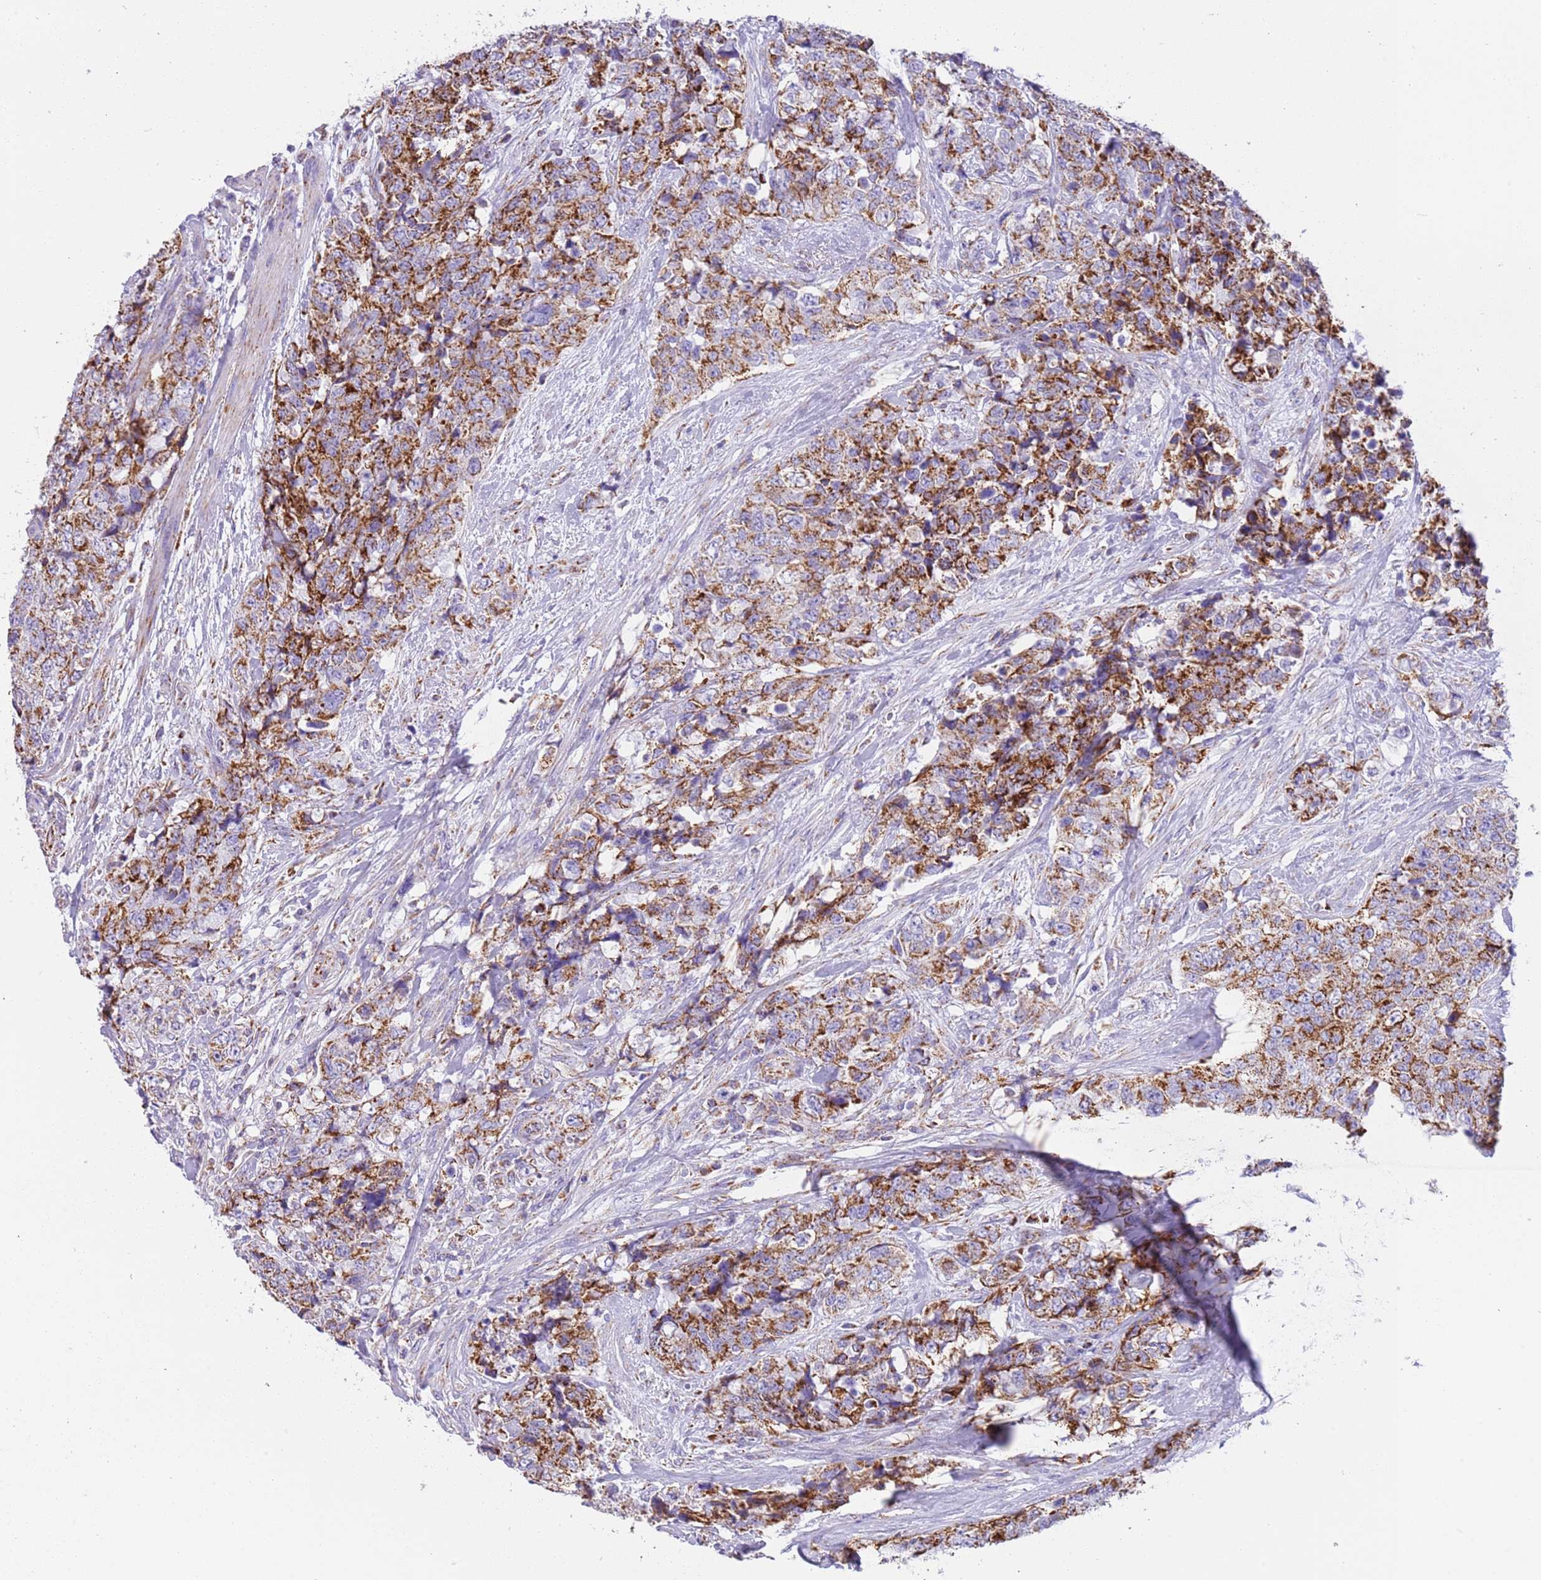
{"staining": {"intensity": "strong", "quantity": ">75%", "location": "cytoplasmic/membranous"}, "tissue": "urothelial cancer", "cell_type": "Tumor cells", "image_type": "cancer", "snomed": [{"axis": "morphology", "description": "Urothelial carcinoma, High grade"}, {"axis": "topography", "description": "Urinary bladder"}], "caption": "Approximately >75% of tumor cells in high-grade urothelial carcinoma demonstrate strong cytoplasmic/membranous protein expression as visualized by brown immunohistochemical staining.", "gene": "SUCLG2", "patient": {"sex": "female", "age": 78}}